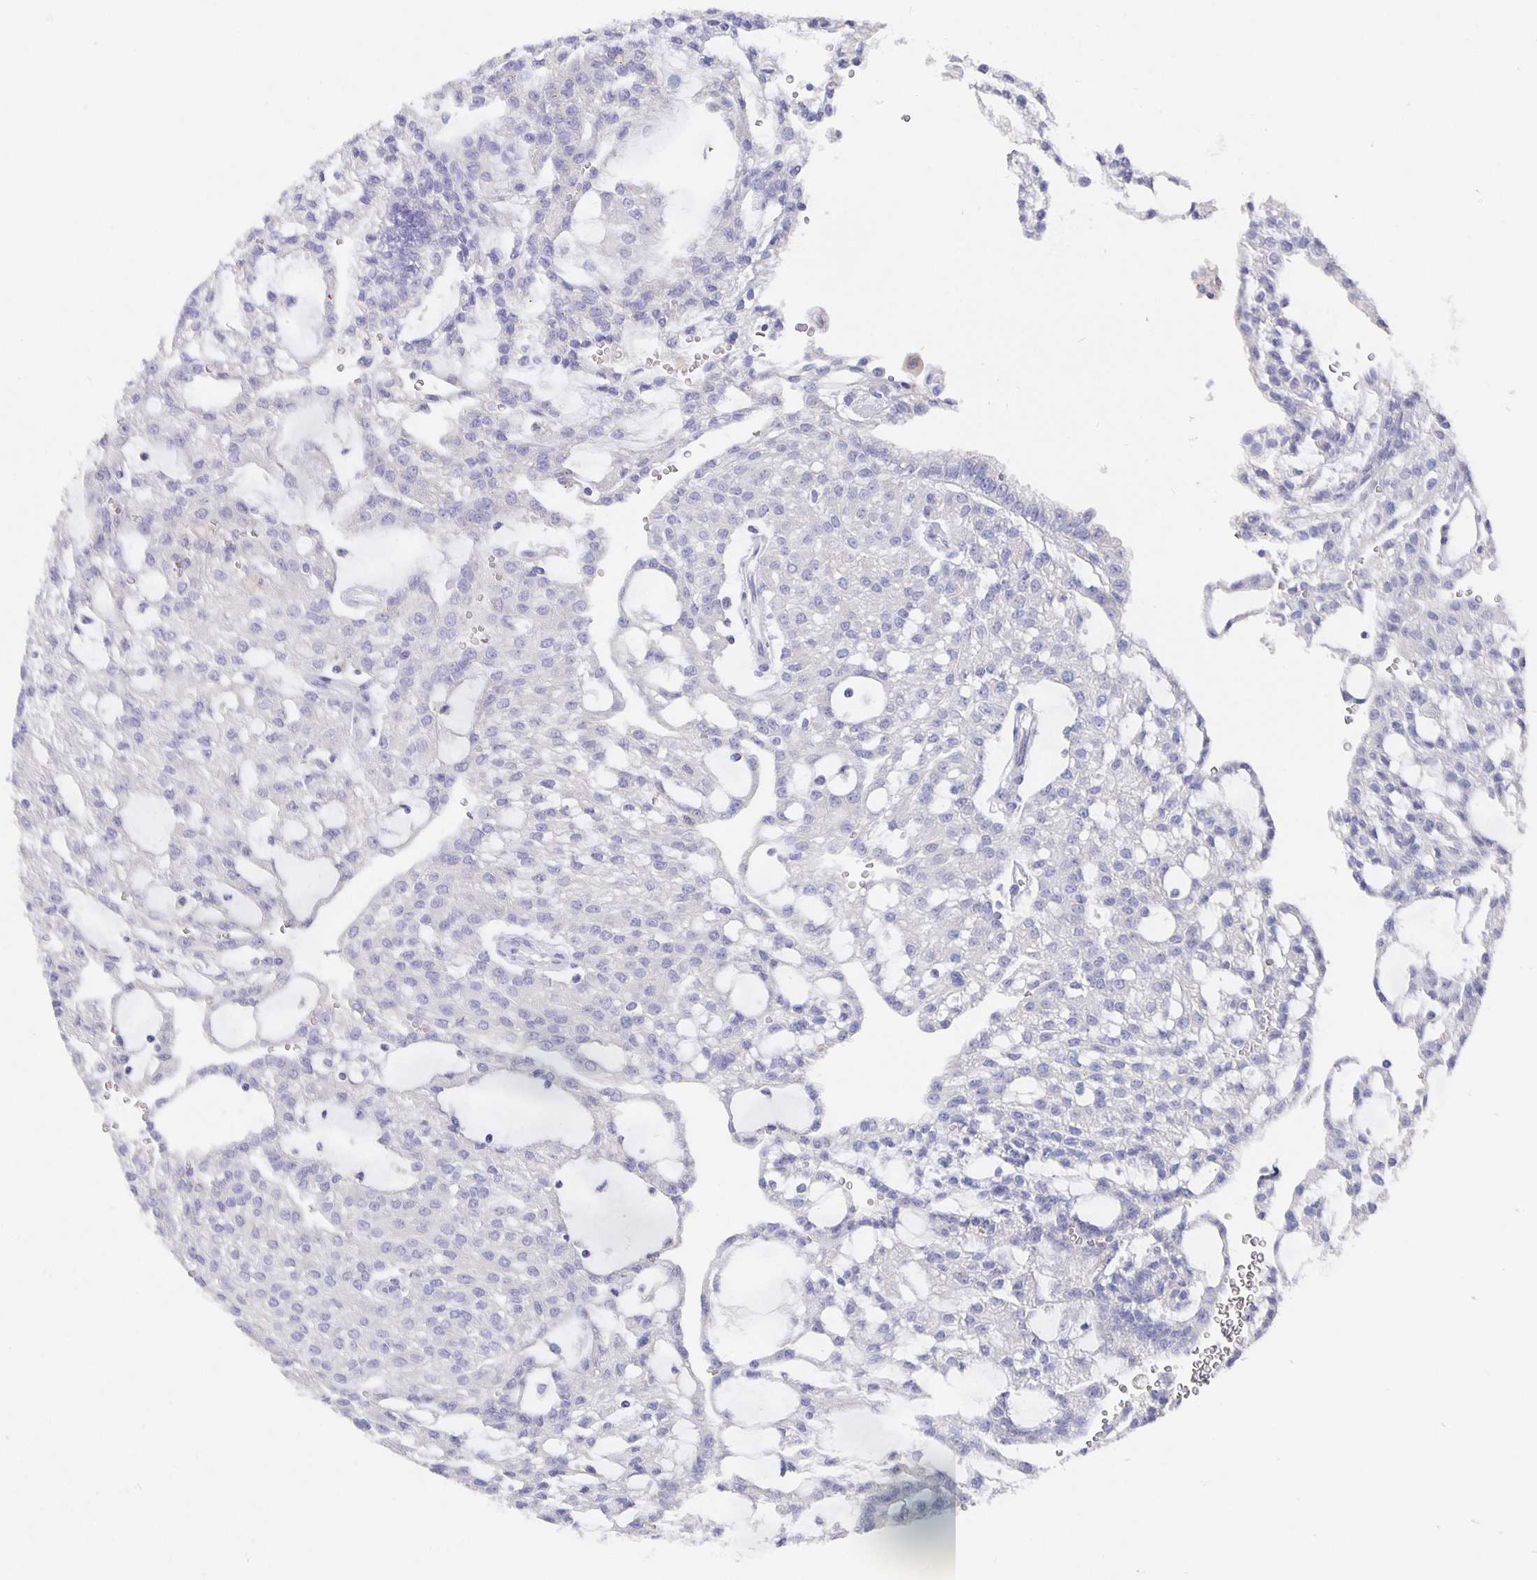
{"staining": {"intensity": "negative", "quantity": "none", "location": "none"}, "tissue": "renal cancer", "cell_type": "Tumor cells", "image_type": "cancer", "snomed": [{"axis": "morphology", "description": "Adenocarcinoma, NOS"}, {"axis": "topography", "description": "Kidney"}], "caption": "Tumor cells are negative for brown protein staining in renal adenocarcinoma.", "gene": "CFAP74", "patient": {"sex": "male", "age": 63}}